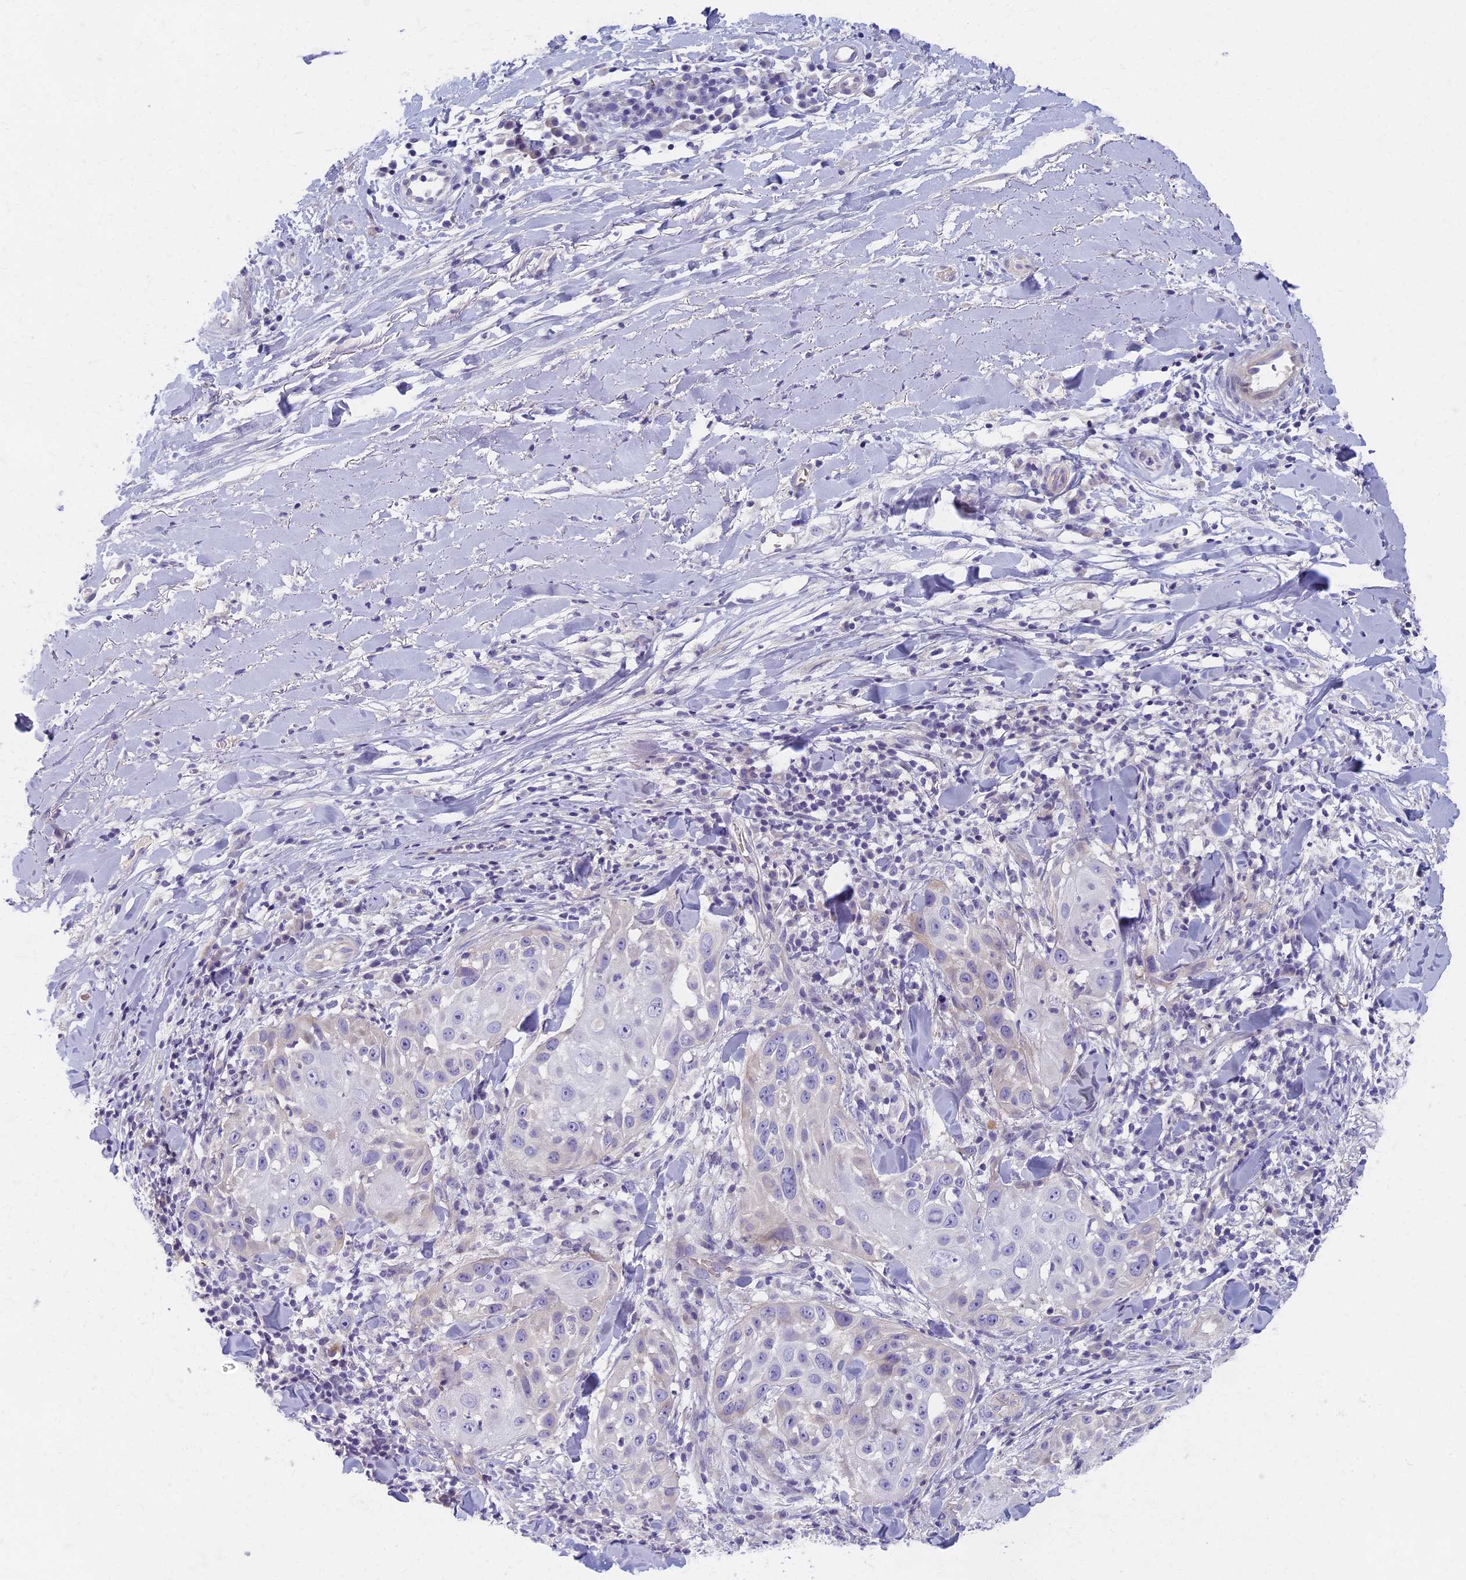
{"staining": {"intensity": "negative", "quantity": "none", "location": "none"}, "tissue": "skin cancer", "cell_type": "Tumor cells", "image_type": "cancer", "snomed": [{"axis": "morphology", "description": "Squamous cell carcinoma, NOS"}, {"axis": "topography", "description": "Skin"}], "caption": "Immunohistochemical staining of human skin squamous cell carcinoma reveals no significant expression in tumor cells.", "gene": "AP4E1", "patient": {"sex": "female", "age": 44}}